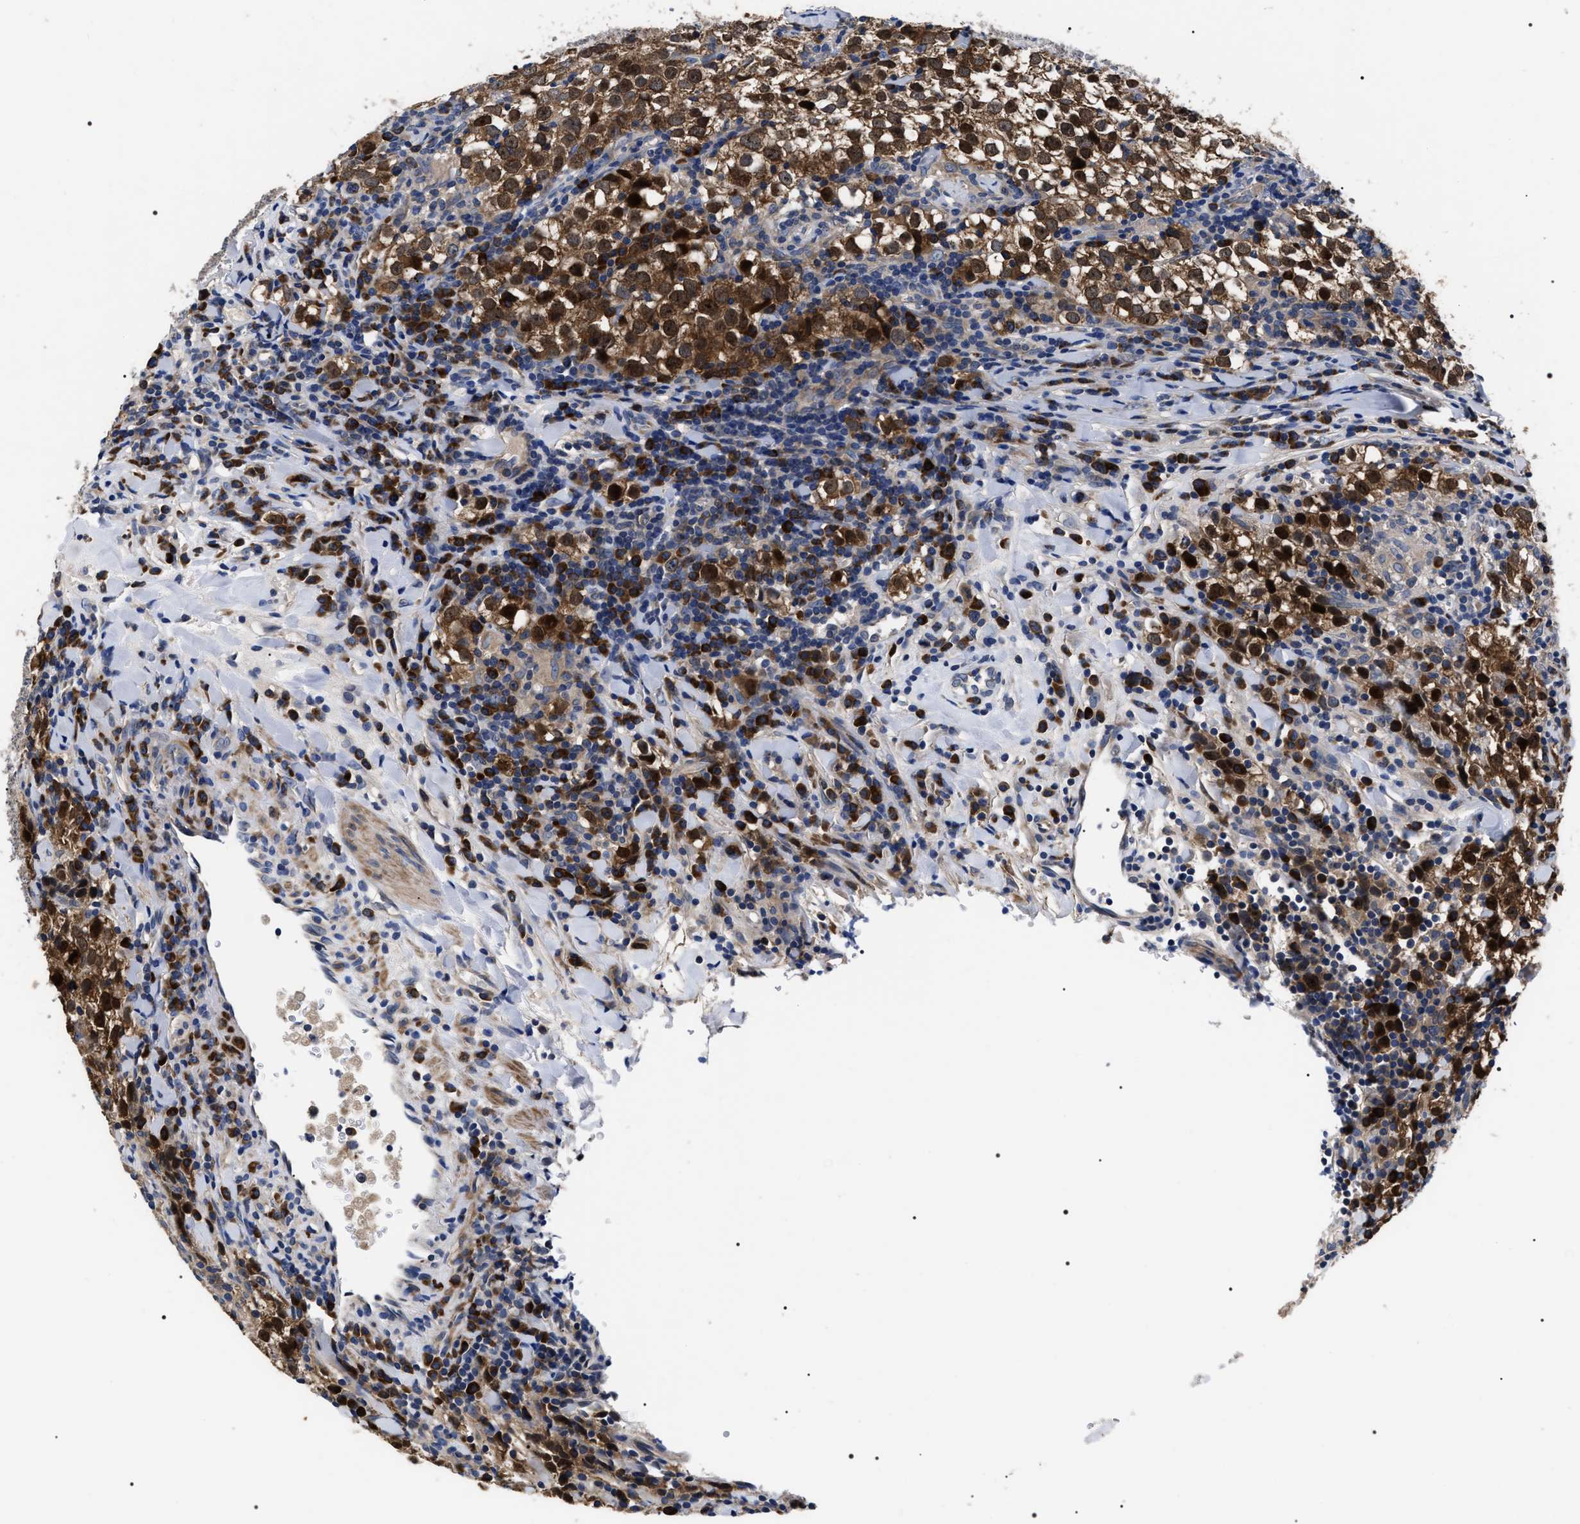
{"staining": {"intensity": "strong", "quantity": ">75%", "location": "cytoplasmic/membranous,nuclear"}, "tissue": "testis cancer", "cell_type": "Tumor cells", "image_type": "cancer", "snomed": [{"axis": "morphology", "description": "Seminoma, NOS"}, {"axis": "morphology", "description": "Carcinoma, Embryonal, NOS"}, {"axis": "topography", "description": "Testis"}], "caption": "Protein staining reveals strong cytoplasmic/membranous and nuclear positivity in approximately >75% of tumor cells in embryonal carcinoma (testis). The staining was performed using DAB to visualize the protein expression in brown, while the nuclei were stained in blue with hematoxylin (Magnification: 20x).", "gene": "MIS18A", "patient": {"sex": "male", "age": 36}}